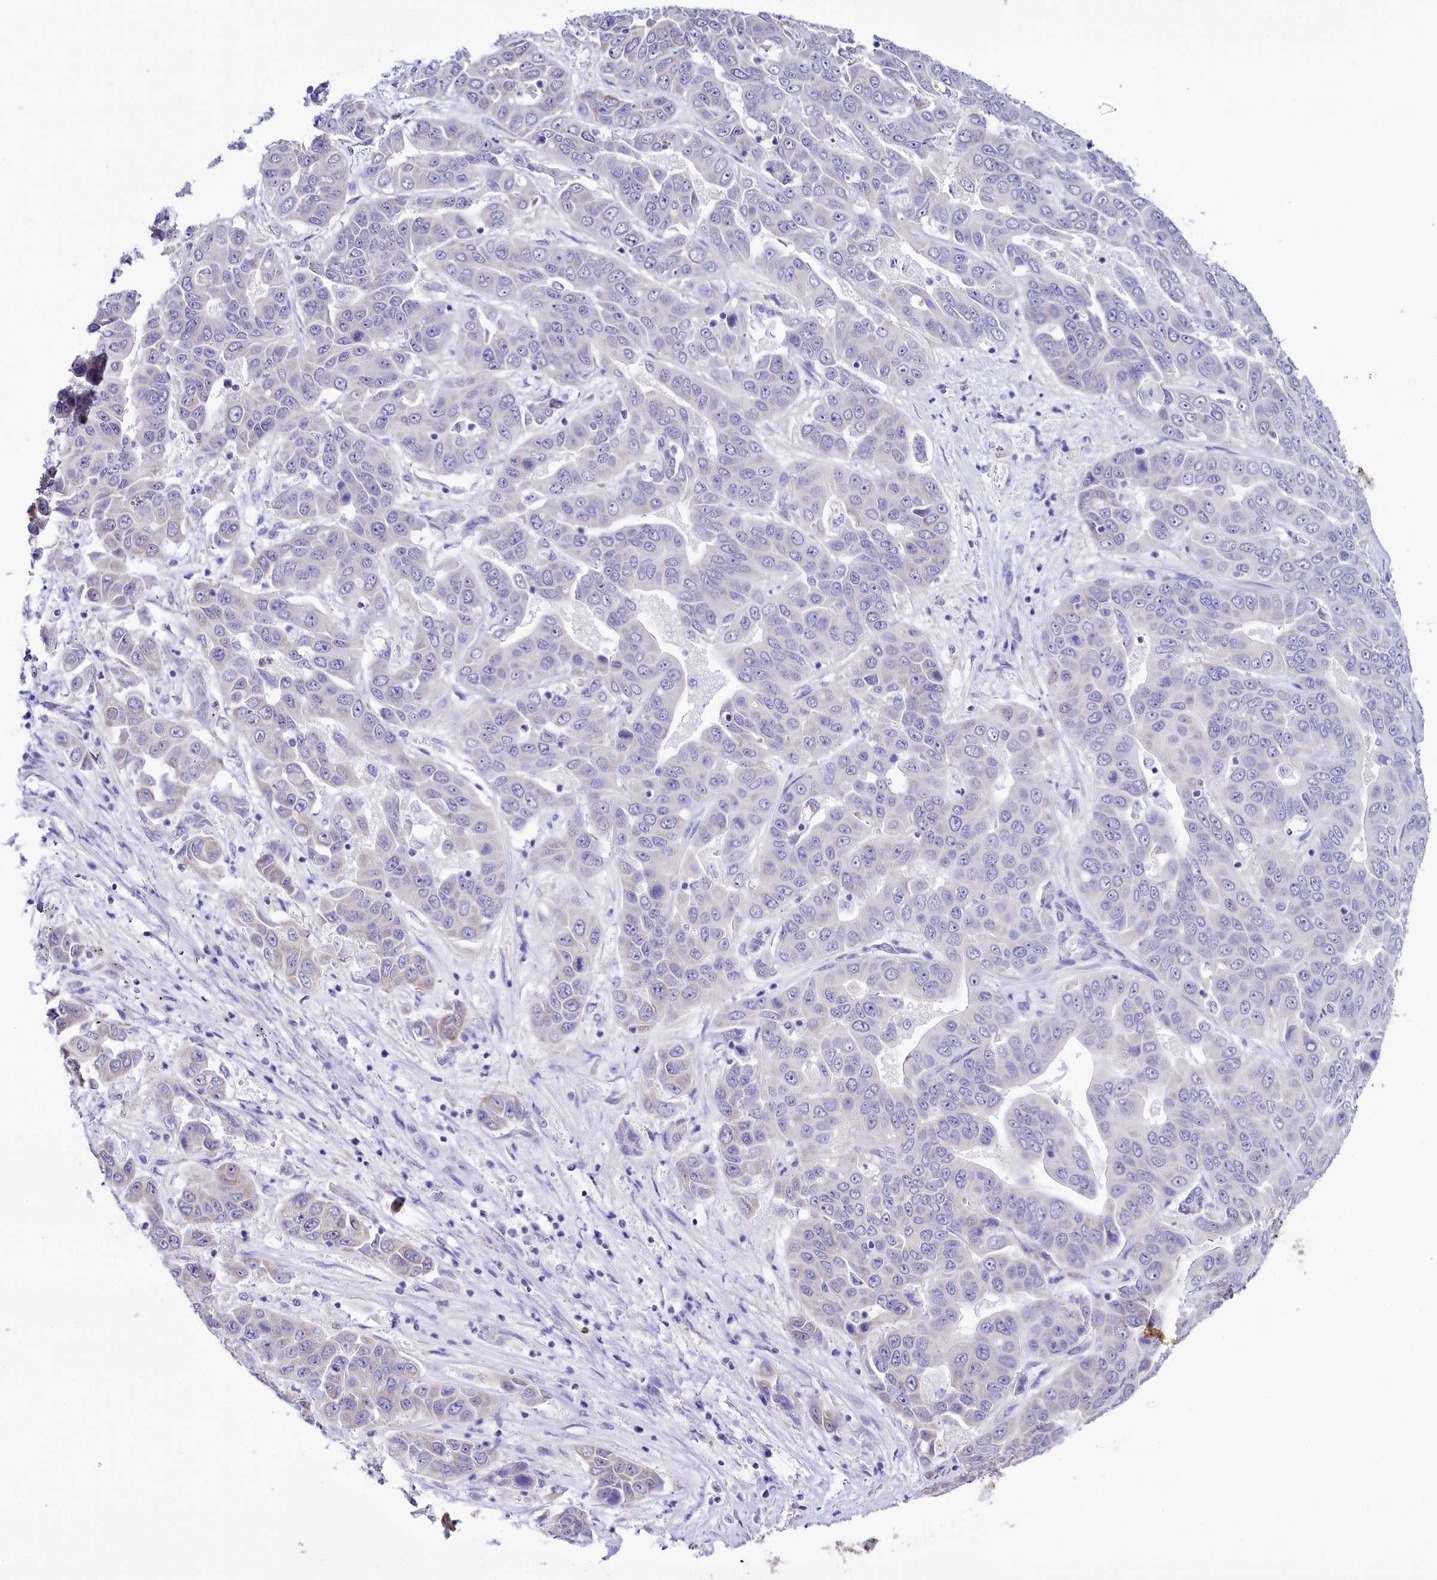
{"staining": {"intensity": "negative", "quantity": "none", "location": "none"}, "tissue": "liver cancer", "cell_type": "Tumor cells", "image_type": "cancer", "snomed": [{"axis": "morphology", "description": "Cholangiocarcinoma"}, {"axis": "topography", "description": "Liver"}], "caption": "A high-resolution photomicrograph shows immunohistochemistry (IHC) staining of liver cancer, which displays no significant staining in tumor cells.", "gene": "SPATS2", "patient": {"sex": "female", "age": 52}}